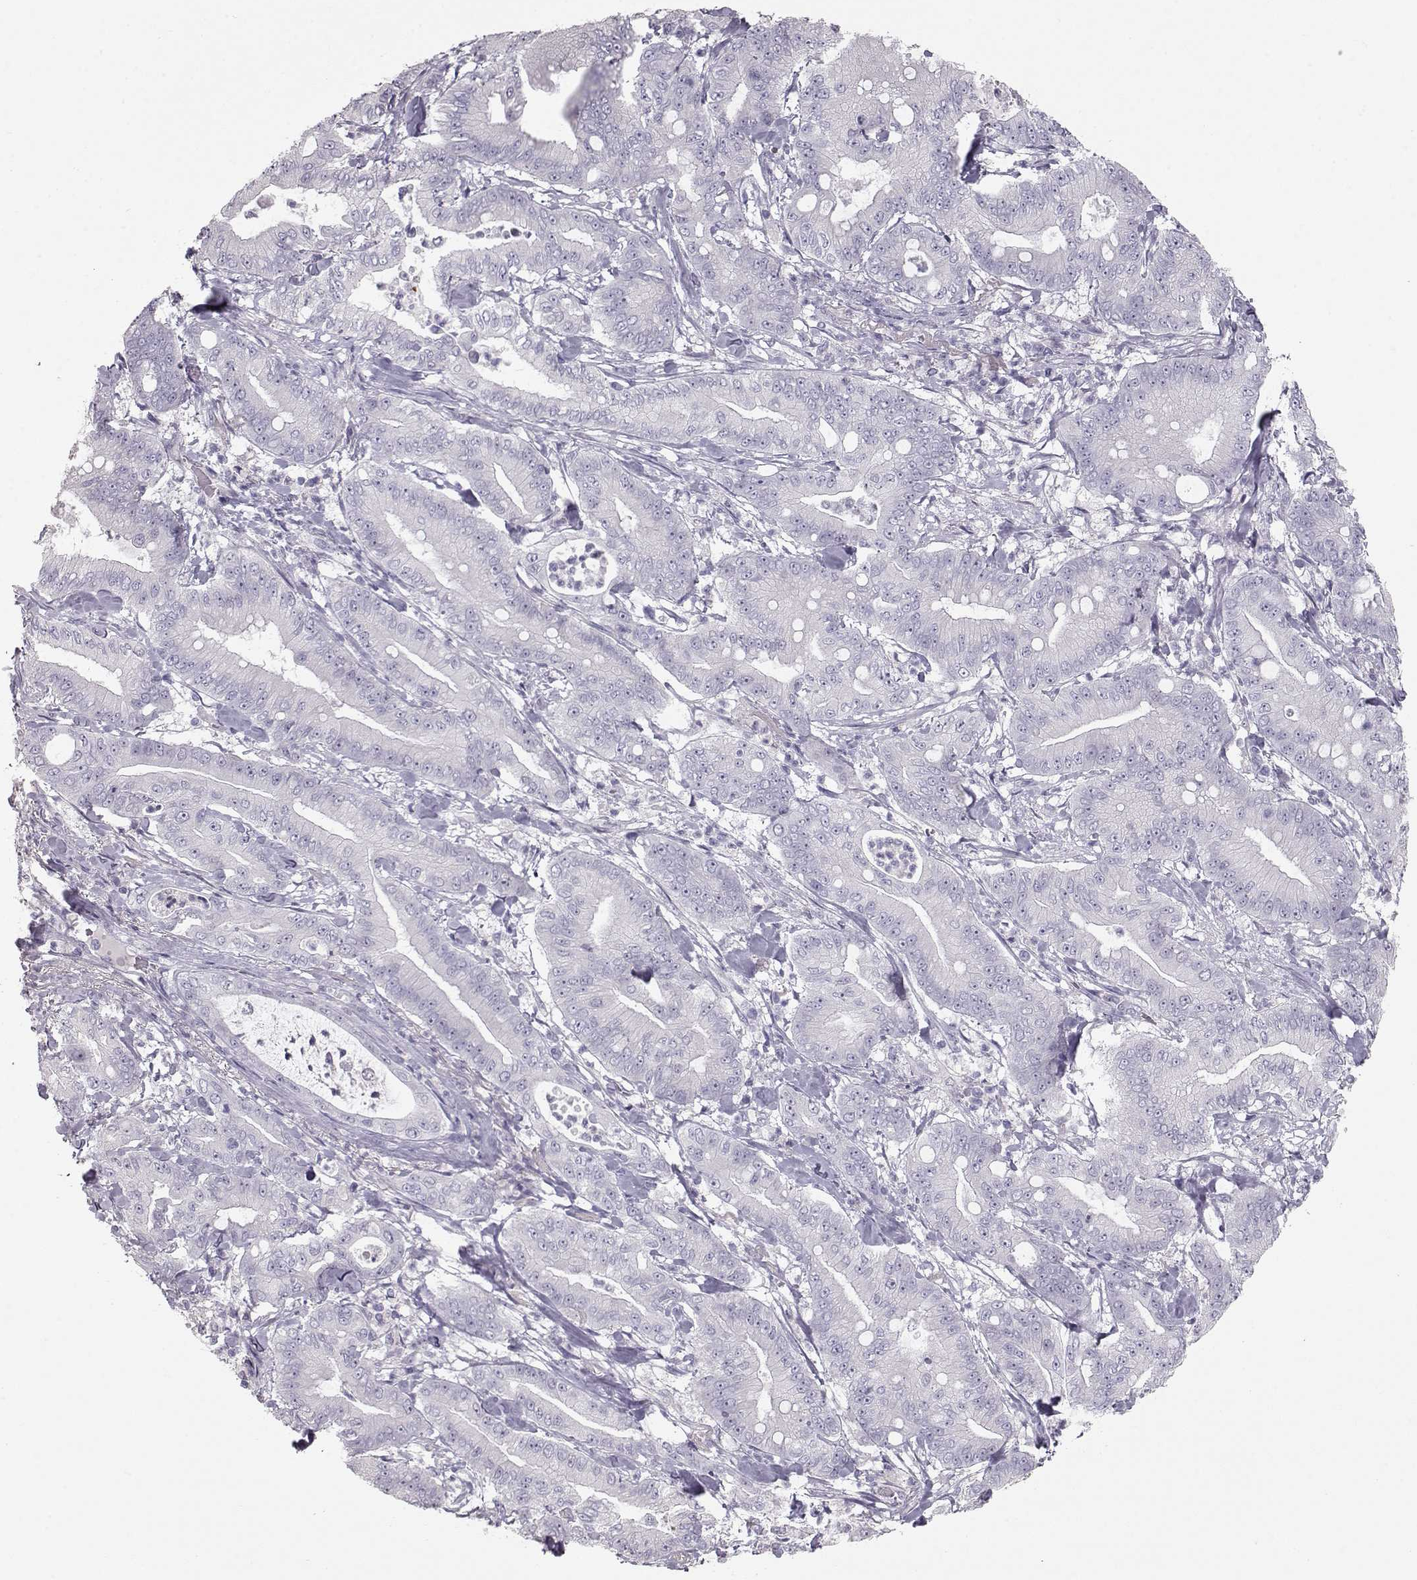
{"staining": {"intensity": "negative", "quantity": "none", "location": "none"}, "tissue": "pancreatic cancer", "cell_type": "Tumor cells", "image_type": "cancer", "snomed": [{"axis": "morphology", "description": "Adenocarcinoma, NOS"}, {"axis": "topography", "description": "Pancreas"}], "caption": "The histopathology image demonstrates no staining of tumor cells in pancreatic adenocarcinoma.", "gene": "SLC18A1", "patient": {"sex": "male", "age": 71}}